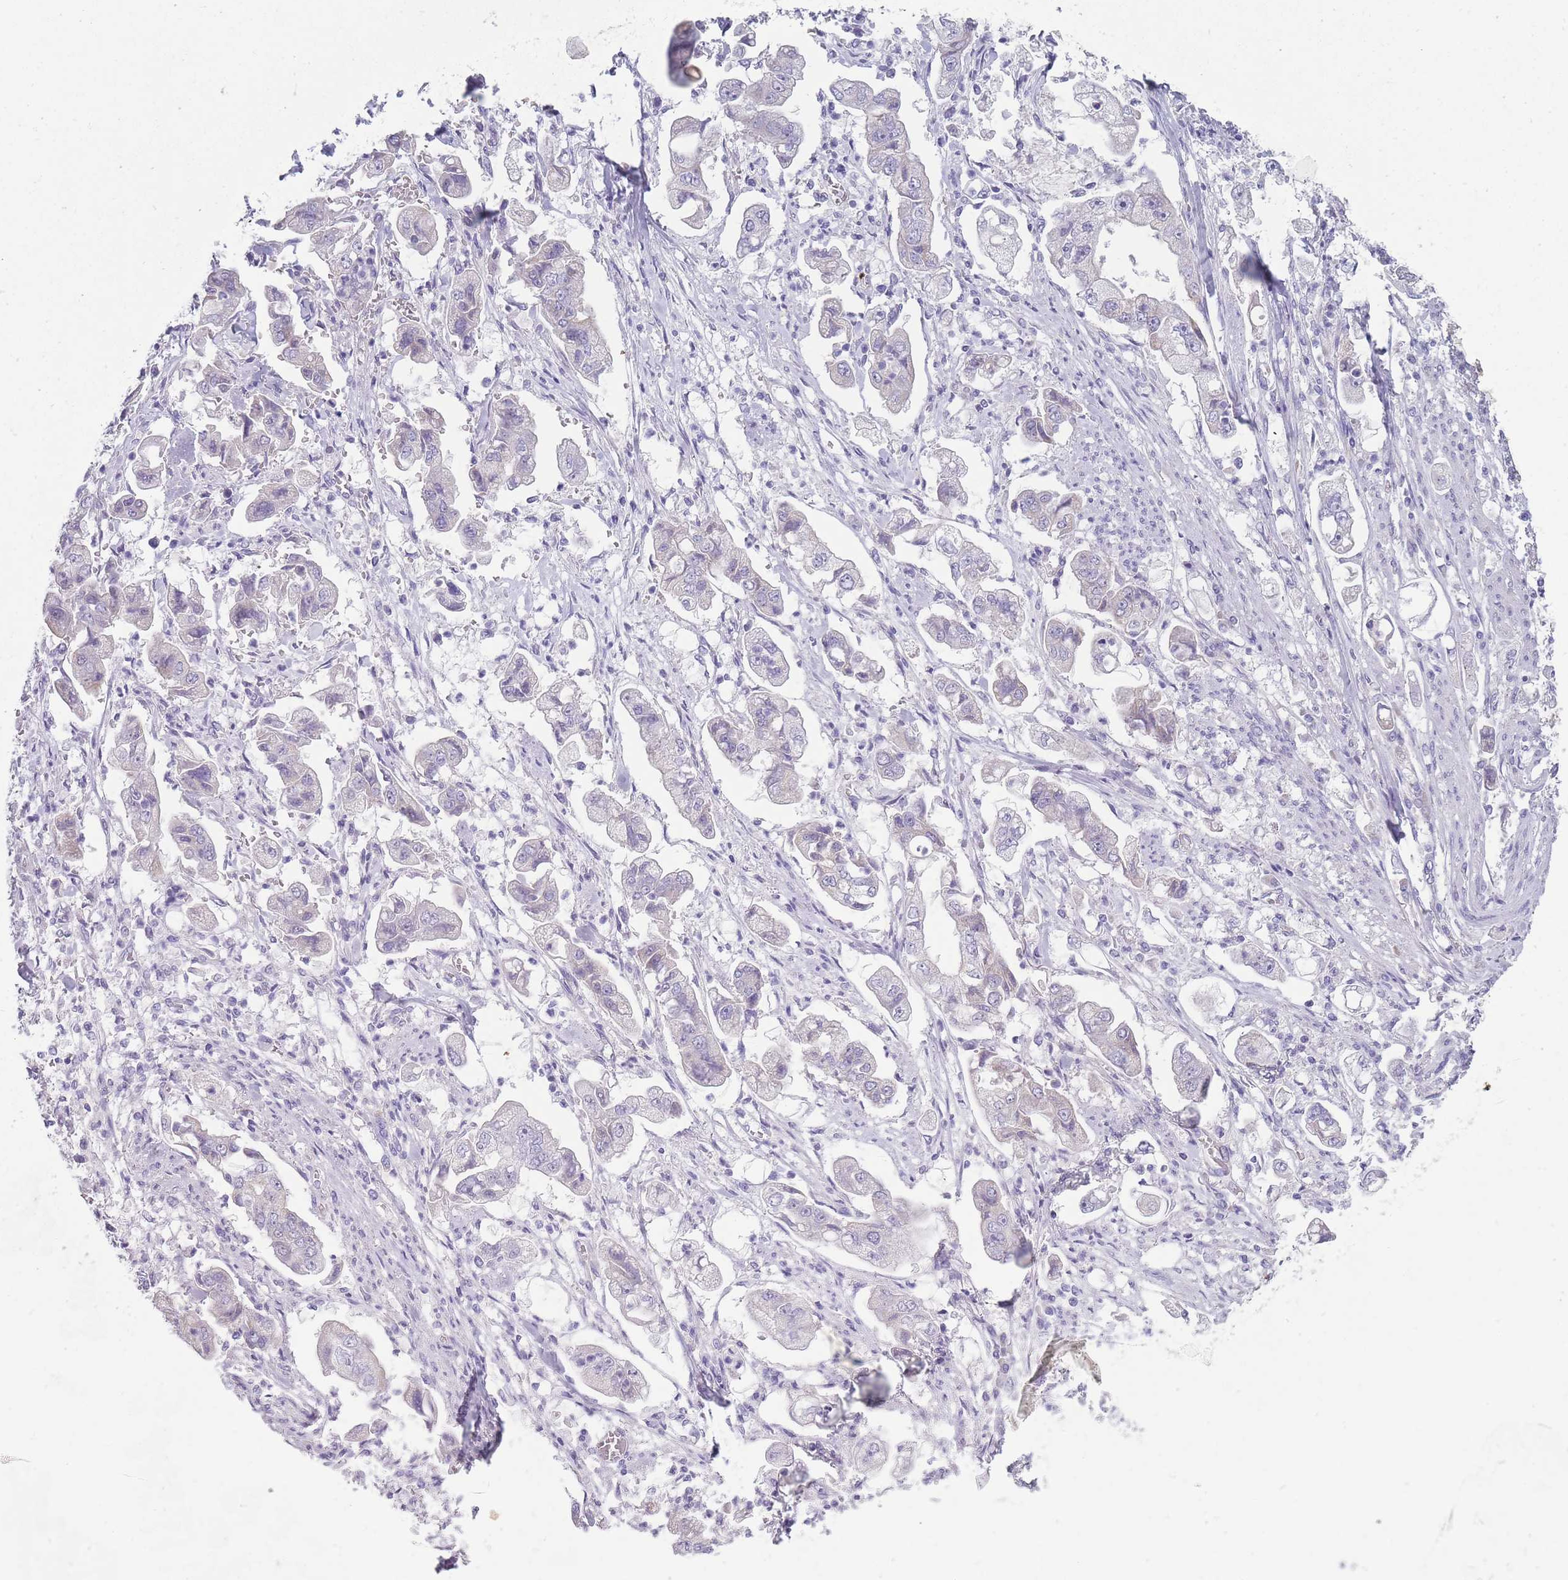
{"staining": {"intensity": "negative", "quantity": "none", "location": "none"}, "tissue": "stomach cancer", "cell_type": "Tumor cells", "image_type": "cancer", "snomed": [{"axis": "morphology", "description": "Adenocarcinoma, NOS"}, {"axis": "topography", "description": "Stomach"}], "caption": "A histopathology image of human stomach cancer (adenocarcinoma) is negative for staining in tumor cells. The staining was performed using DAB (3,3'-diaminobenzidine) to visualize the protein expression in brown, while the nuclei were stained in blue with hematoxylin (Magnification: 20x).", "gene": "MRPS14", "patient": {"sex": "male", "age": 62}}